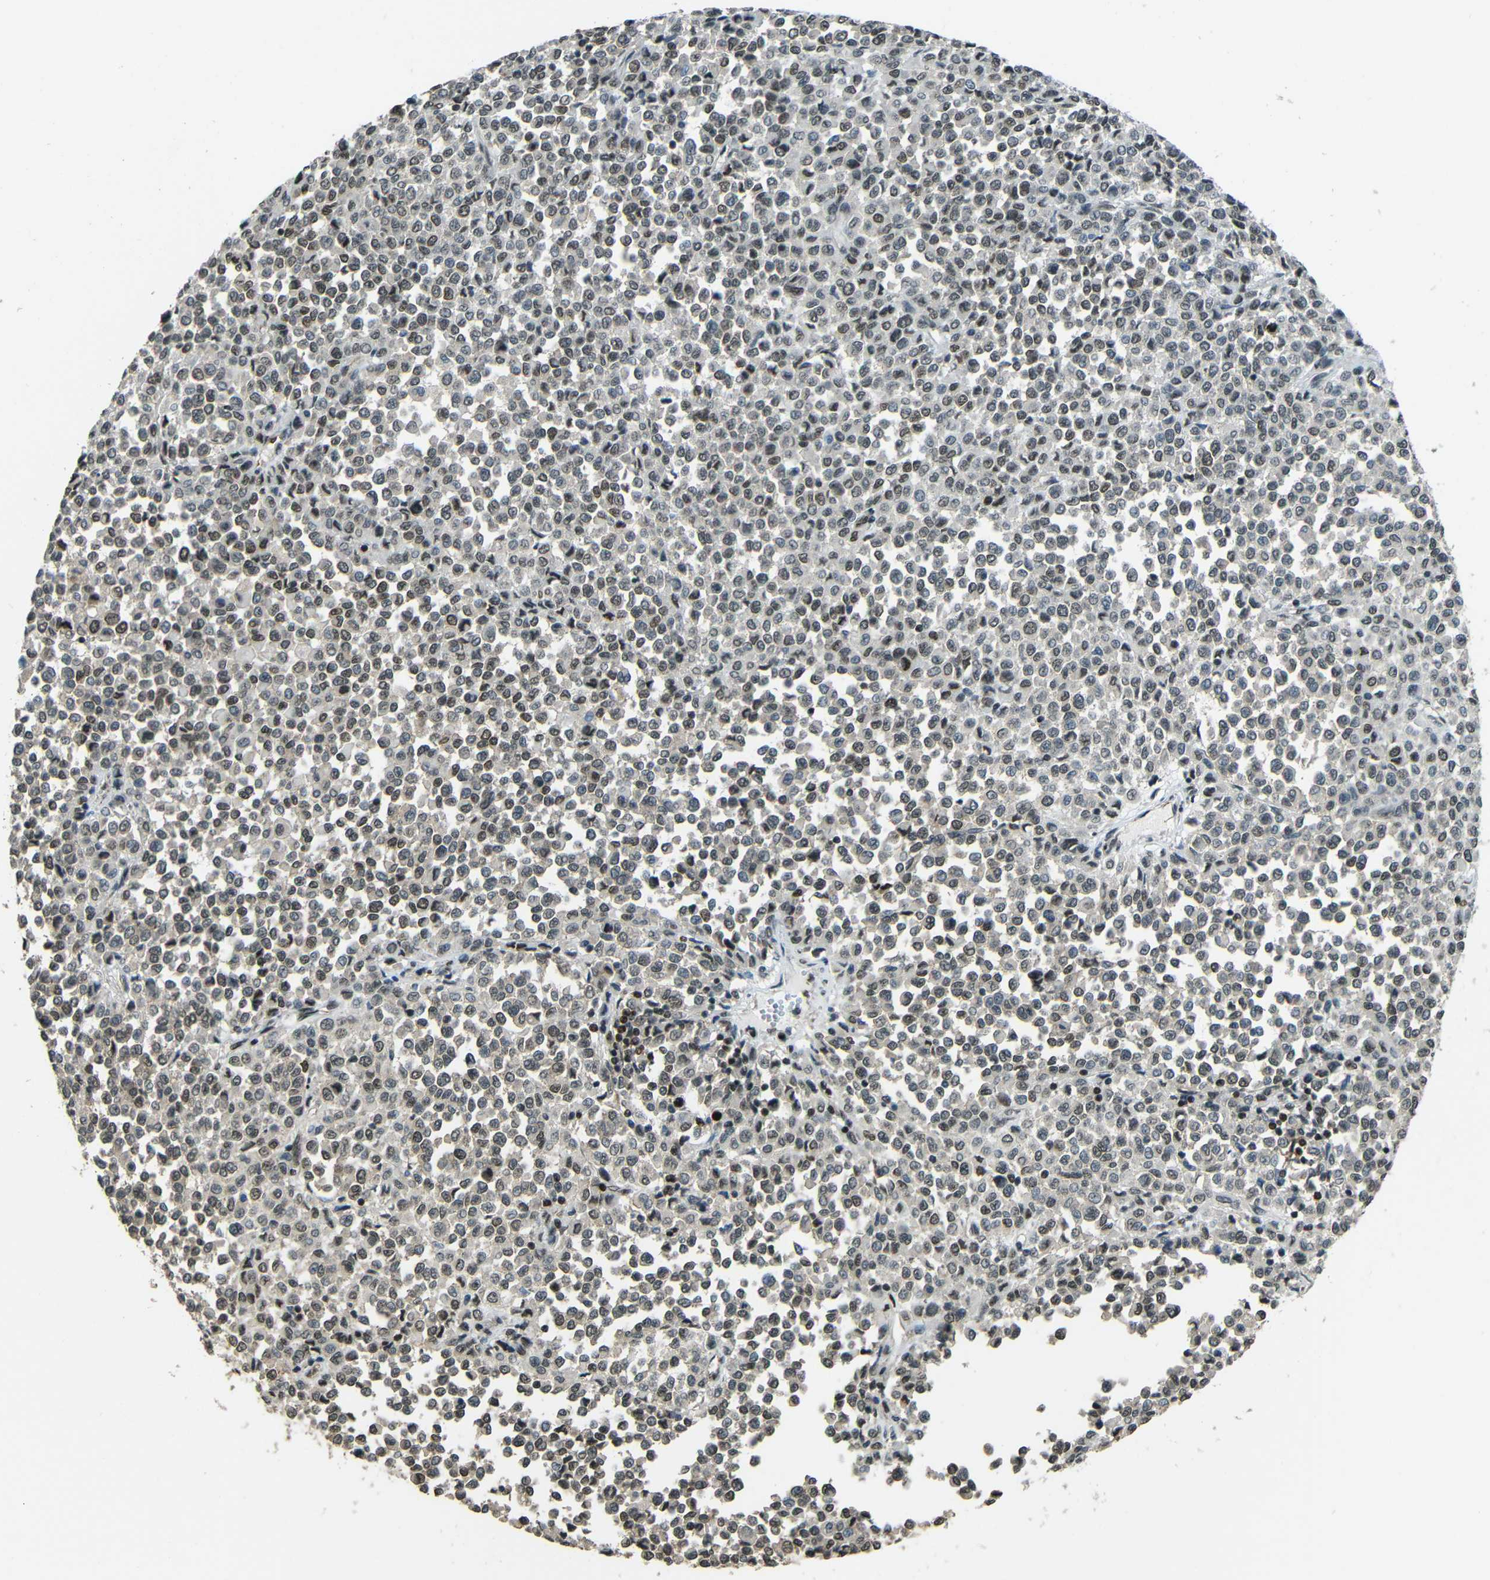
{"staining": {"intensity": "weak", "quantity": "25%-75%", "location": "nuclear"}, "tissue": "melanoma", "cell_type": "Tumor cells", "image_type": "cancer", "snomed": [{"axis": "morphology", "description": "Malignant melanoma, Metastatic site"}, {"axis": "topography", "description": "Pancreas"}], "caption": "The immunohistochemical stain labels weak nuclear expression in tumor cells of malignant melanoma (metastatic site) tissue.", "gene": "PSIP1", "patient": {"sex": "female", "age": 30}}